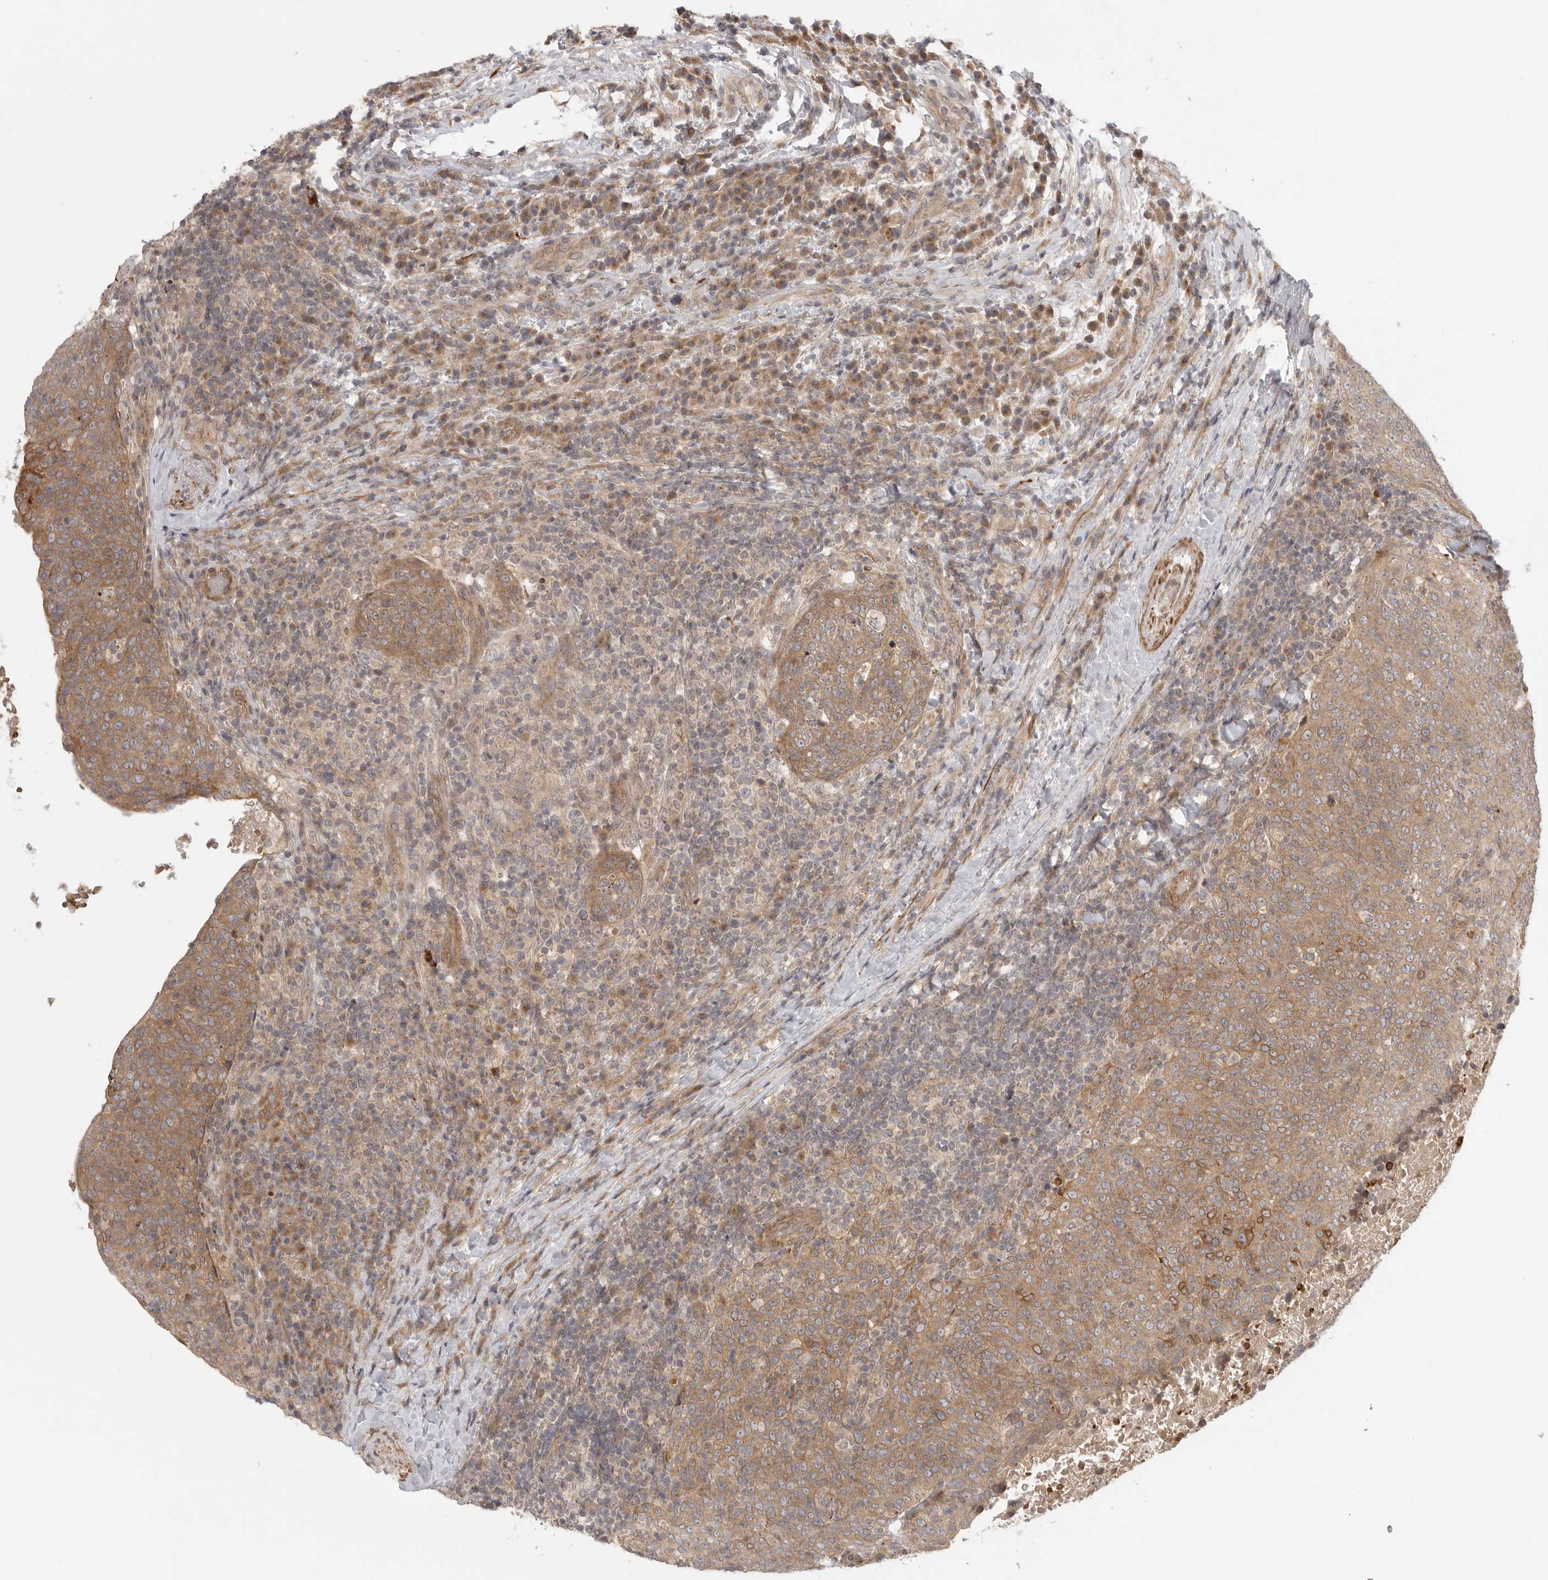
{"staining": {"intensity": "moderate", "quantity": ">75%", "location": "cytoplasmic/membranous"}, "tissue": "head and neck cancer", "cell_type": "Tumor cells", "image_type": "cancer", "snomed": [{"axis": "morphology", "description": "Squamous cell carcinoma, NOS"}, {"axis": "morphology", "description": "Squamous cell carcinoma, metastatic, NOS"}, {"axis": "topography", "description": "Lymph node"}, {"axis": "topography", "description": "Head-Neck"}], "caption": "Protein positivity by immunohistochemistry (IHC) displays moderate cytoplasmic/membranous expression in about >75% of tumor cells in head and neck metastatic squamous cell carcinoma. The protein of interest is stained brown, and the nuclei are stained in blue (DAB IHC with brightfield microscopy, high magnification).", "gene": "CCPG1", "patient": {"sex": "male", "age": 62}}